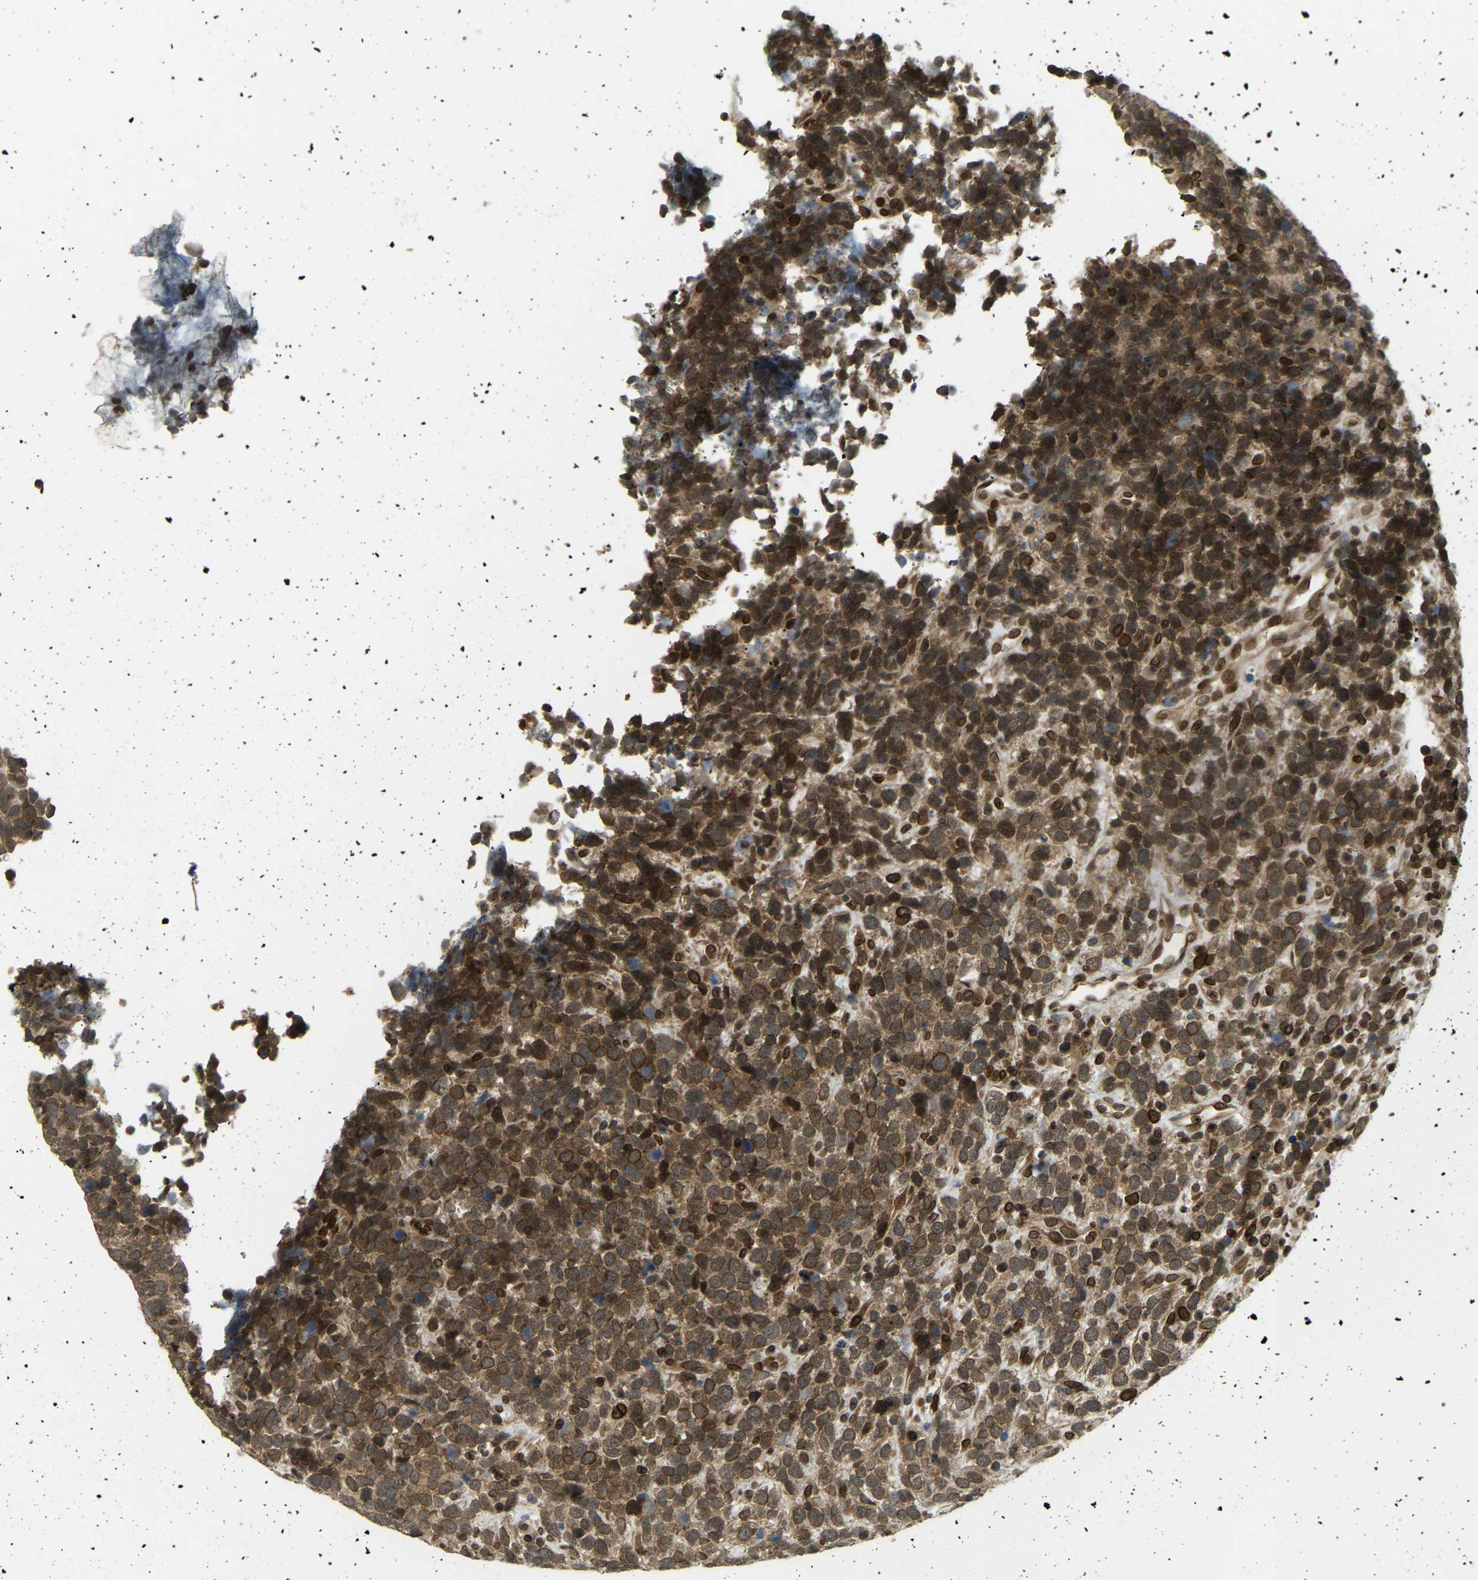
{"staining": {"intensity": "moderate", "quantity": ">75%", "location": "cytoplasmic/membranous,nuclear"}, "tissue": "urothelial cancer", "cell_type": "Tumor cells", "image_type": "cancer", "snomed": [{"axis": "morphology", "description": "Urothelial carcinoma, High grade"}, {"axis": "topography", "description": "Urinary bladder"}], "caption": "This image reveals immunohistochemistry (IHC) staining of human urothelial cancer, with medium moderate cytoplasmic/membranous and nuclear positivity in approximately >75% of tumor cells.", "gene": "SYNE1", "patient": {"sex": "female", "age": 82}}